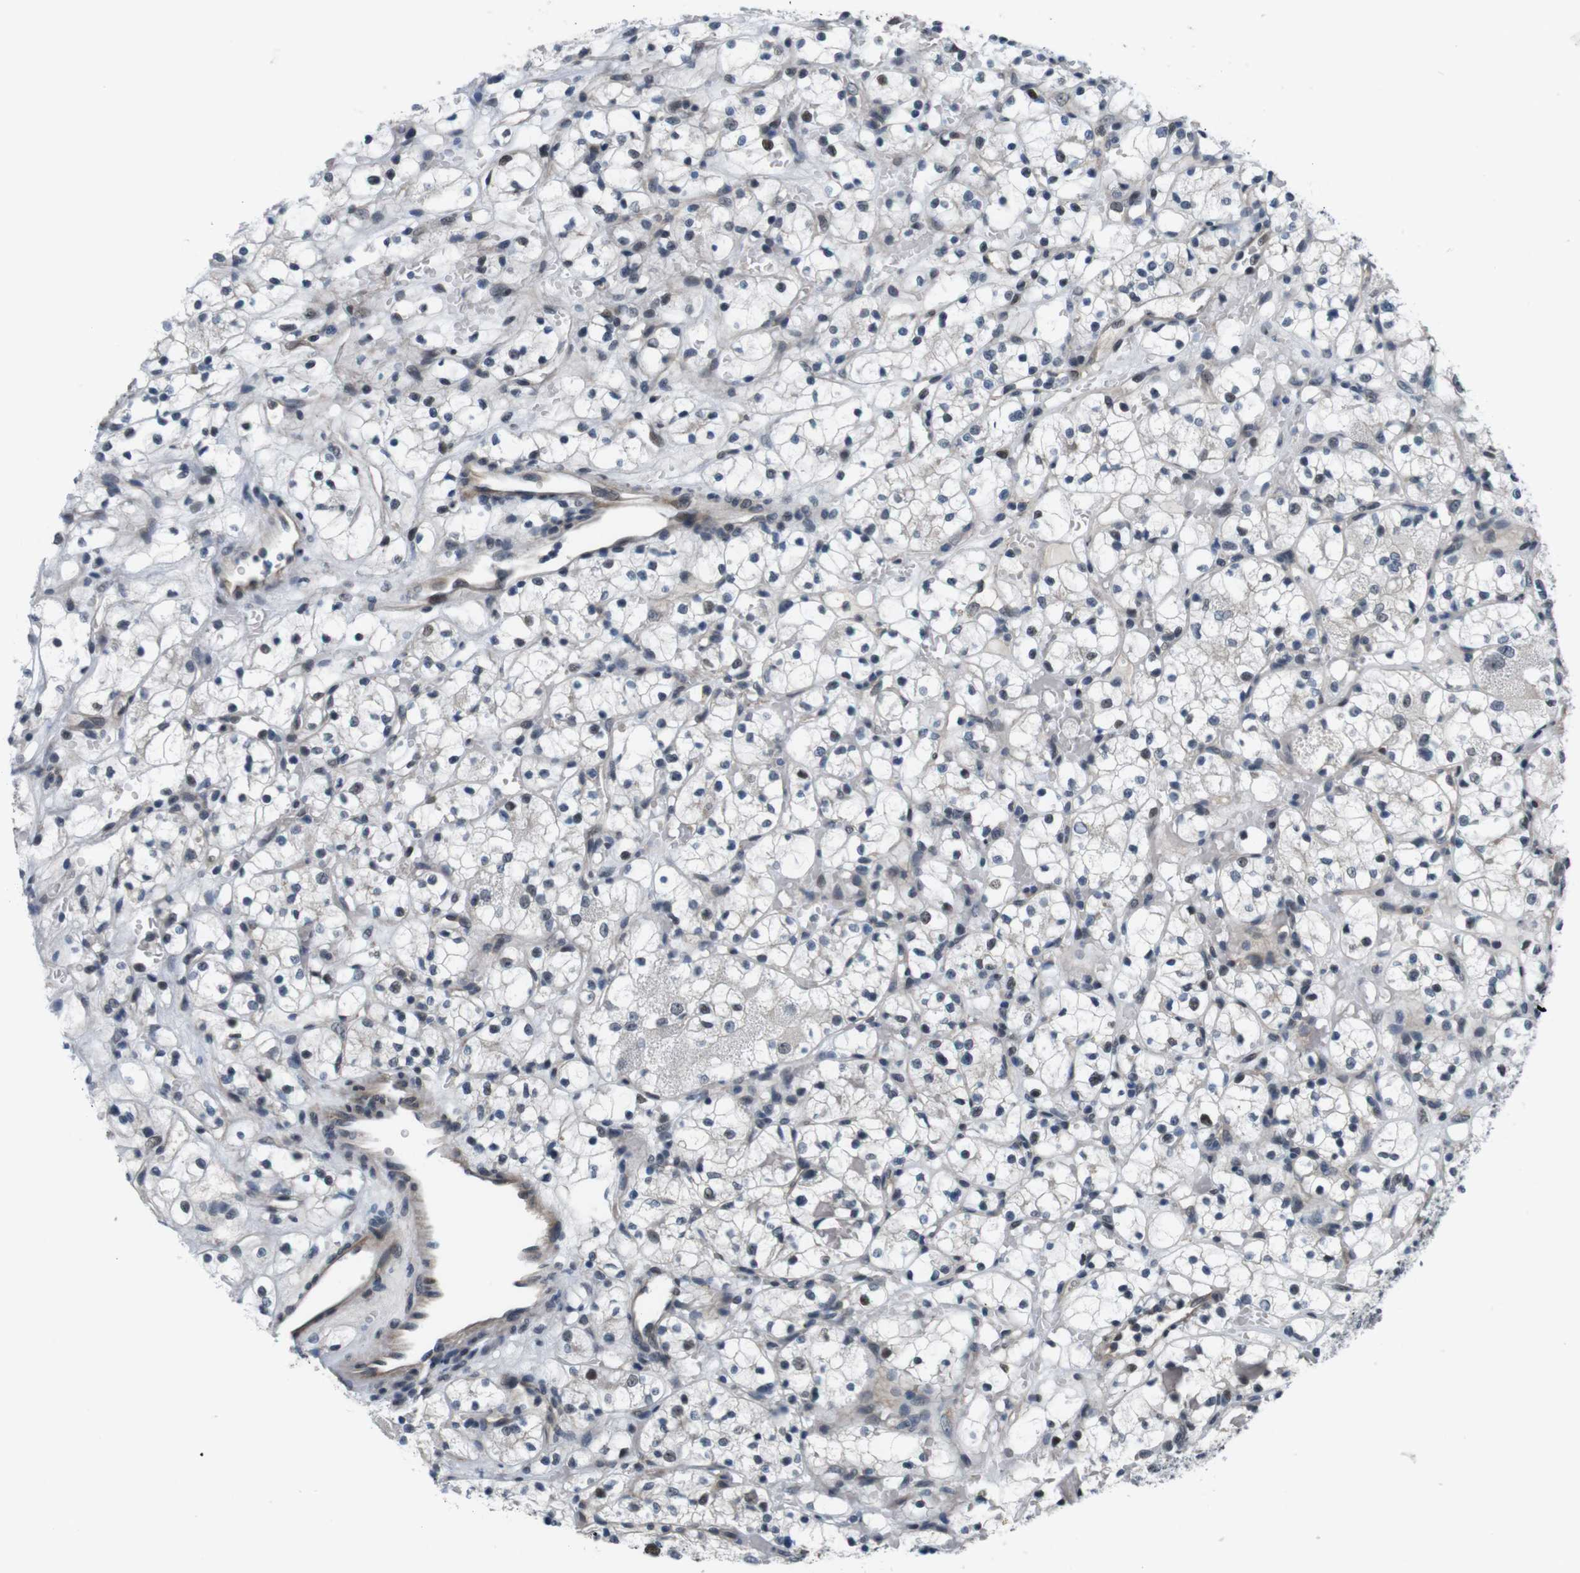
{"staining": {"intensity": "negative", "quantity": "none", "location": "none"}, "tissue": "renal cancer", "cell_type": "Tumor cells", "image_type": "cancer", "snomed": [{"axis": "morphology", "description": "Adenocarcinoma, NOS"}, {"axis": "topography", "description": "Kidney"}], "caption": "High magnification brightfield microscopy of renal cancer (adenocarcinoma) stained with DAB (3,3'-diaminobenzidine) (brown) and counterstained with hematoxylin (blue): tumor cells show no significant staining.", "gene": "SMCO2", "patient": {"sex": "female", "age": 60}}